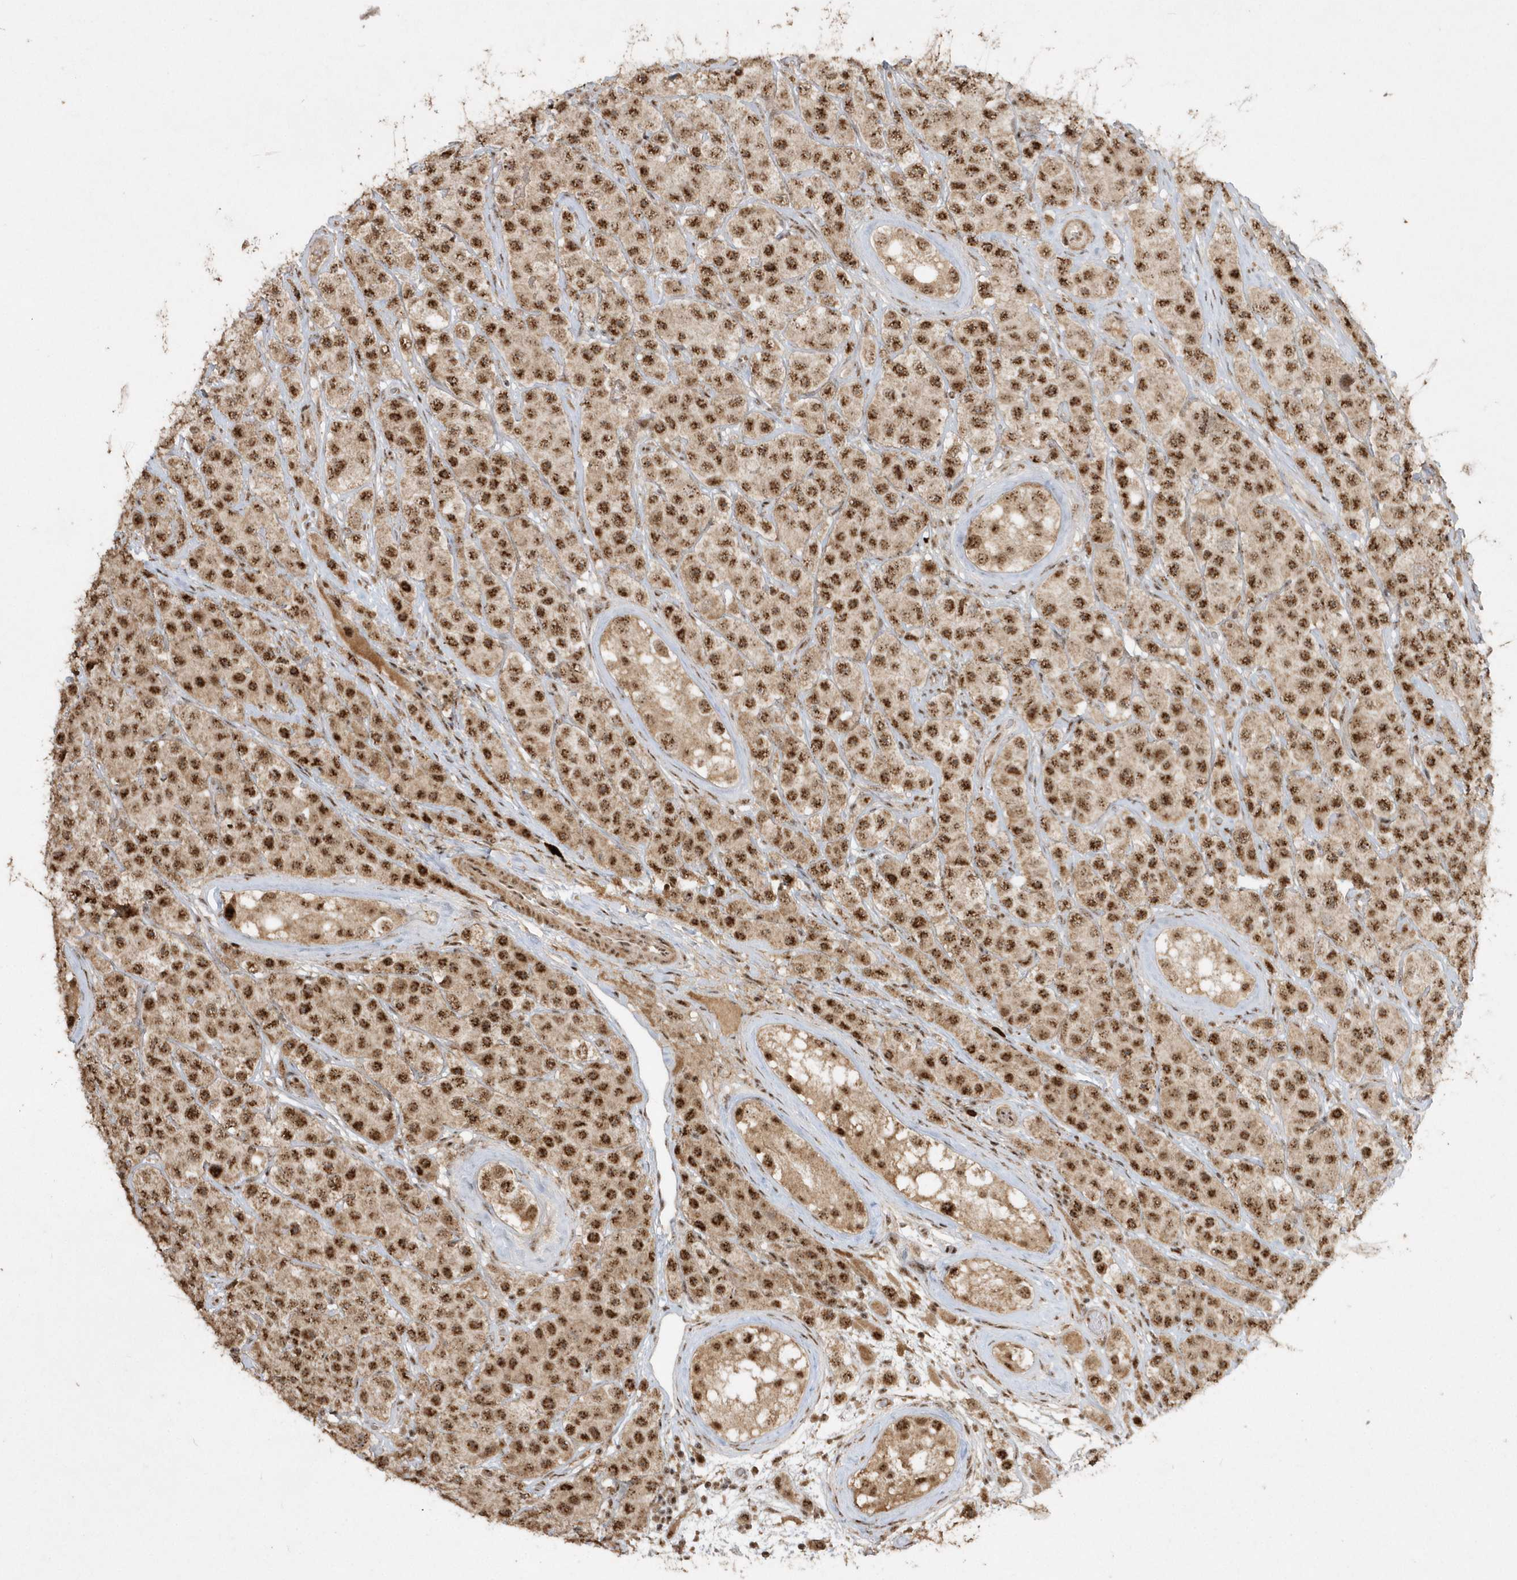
{"staining": {"intensity": "strong", "quantity": ">75%", "location": "nuclear"}, "tissue": "testis cancer", "cell_type": "Tumor cells", "image_type": "cancer", "snomed": [{"axis": "morphology", "description": "Seminoma, NOS"}, {"axis": "topography", "description": "Testis"}], "caption": "Seminoma (testis) stained for a protein shows strong nuclear positivity in tumor cells.", "gene": "POLR3B", "patient": {"sex": "male", "age": 28}}